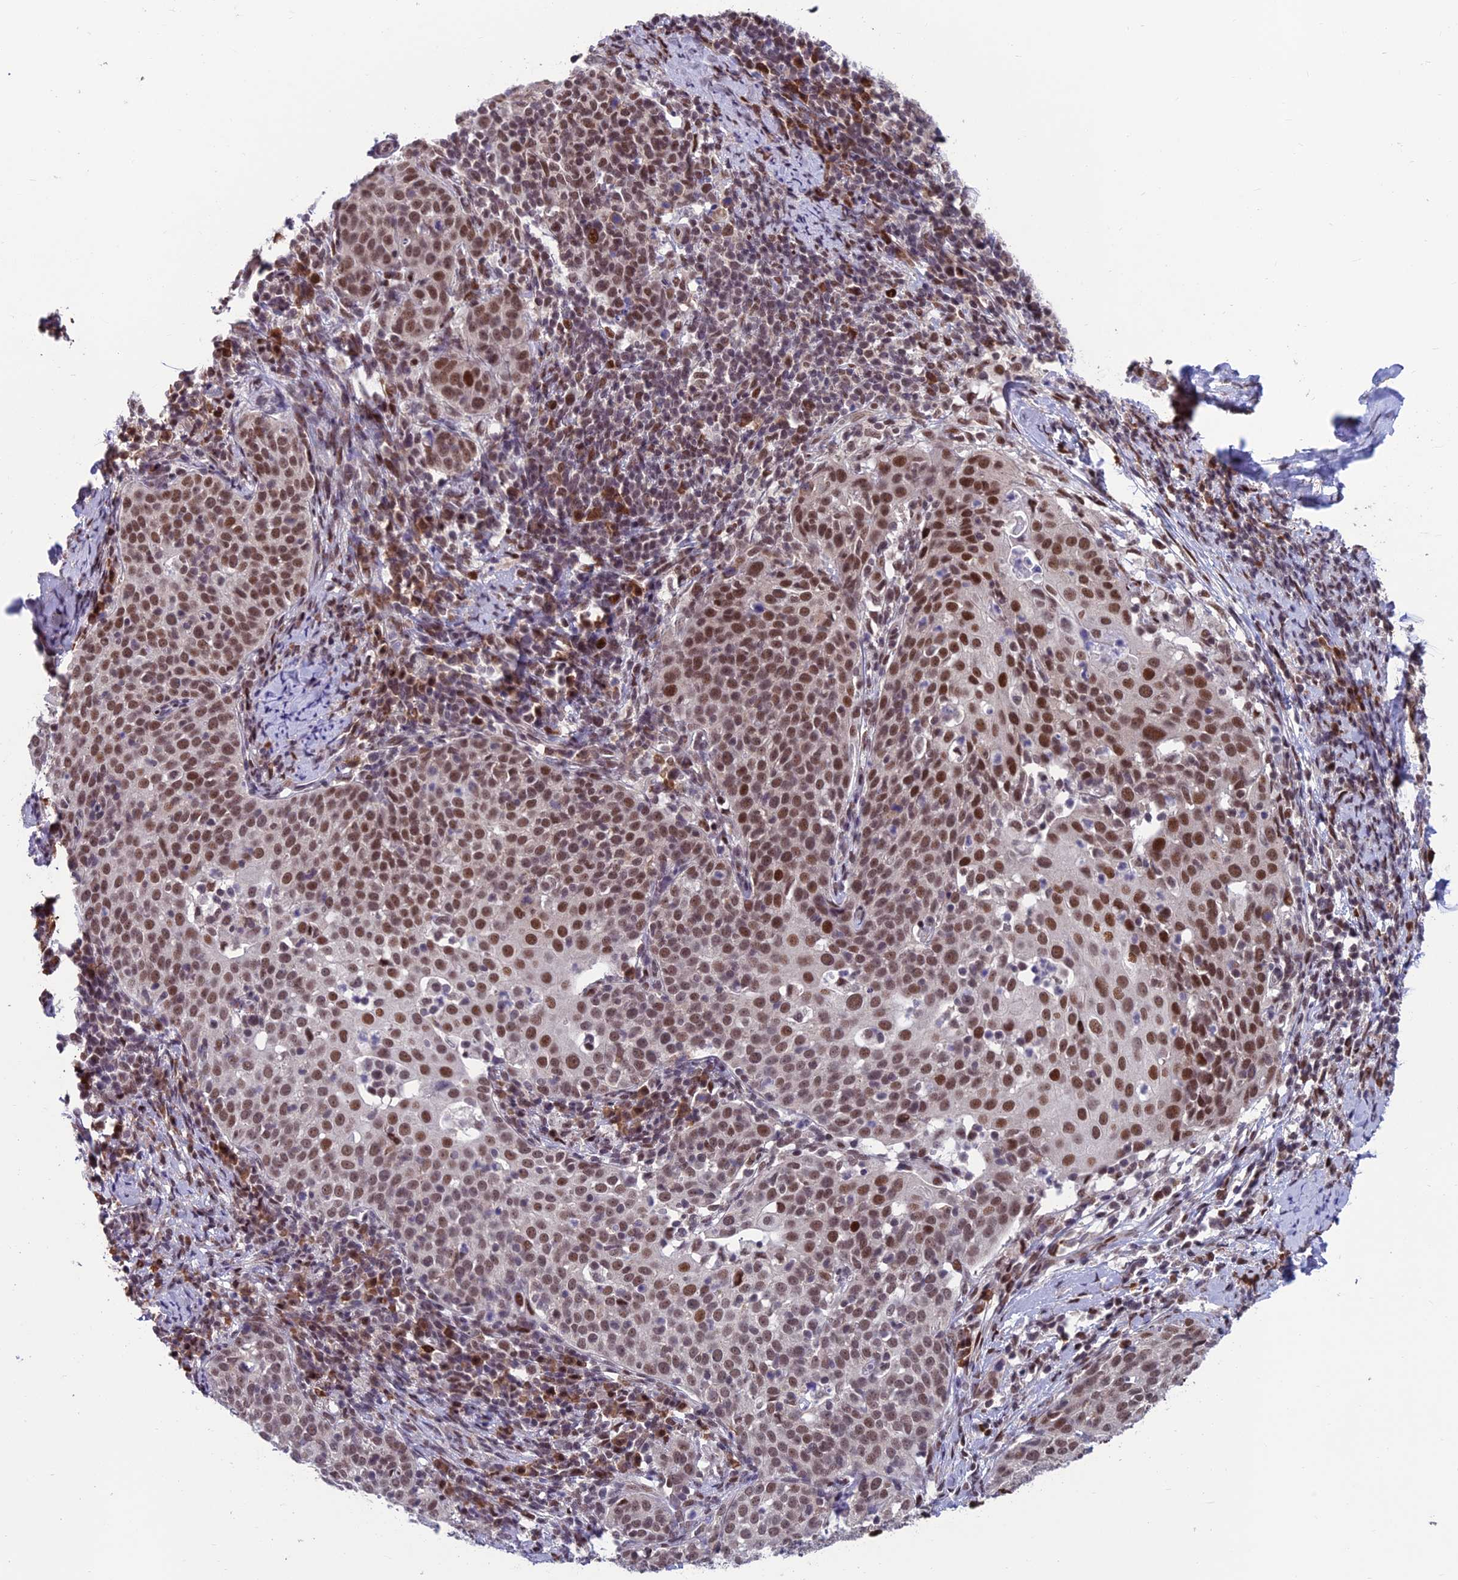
{"staining": {"intensity": "moderate", "quantity": ">75%", "location": "nuclear"}, "tissue": "cervical cancer", "cell_type": "Tumor cells", "image_type": "cancer", "snomed": [{"axis": "morphology", "description": "Squamous cell carcinoma, NOS"}, {"axis": "topography", "description": "Cervix"}], "caption": "IHC histopathology image of neoplastic tissue: human cervical cancer stained using immunohistochemistry demonstrates medium levels of moderate protein expression localized specifically in the nuclear of tumor cells, appearing as a nuclear brown color.", "gene": "KIAA1191", "patient": {"sex": "female", "age": 57}}